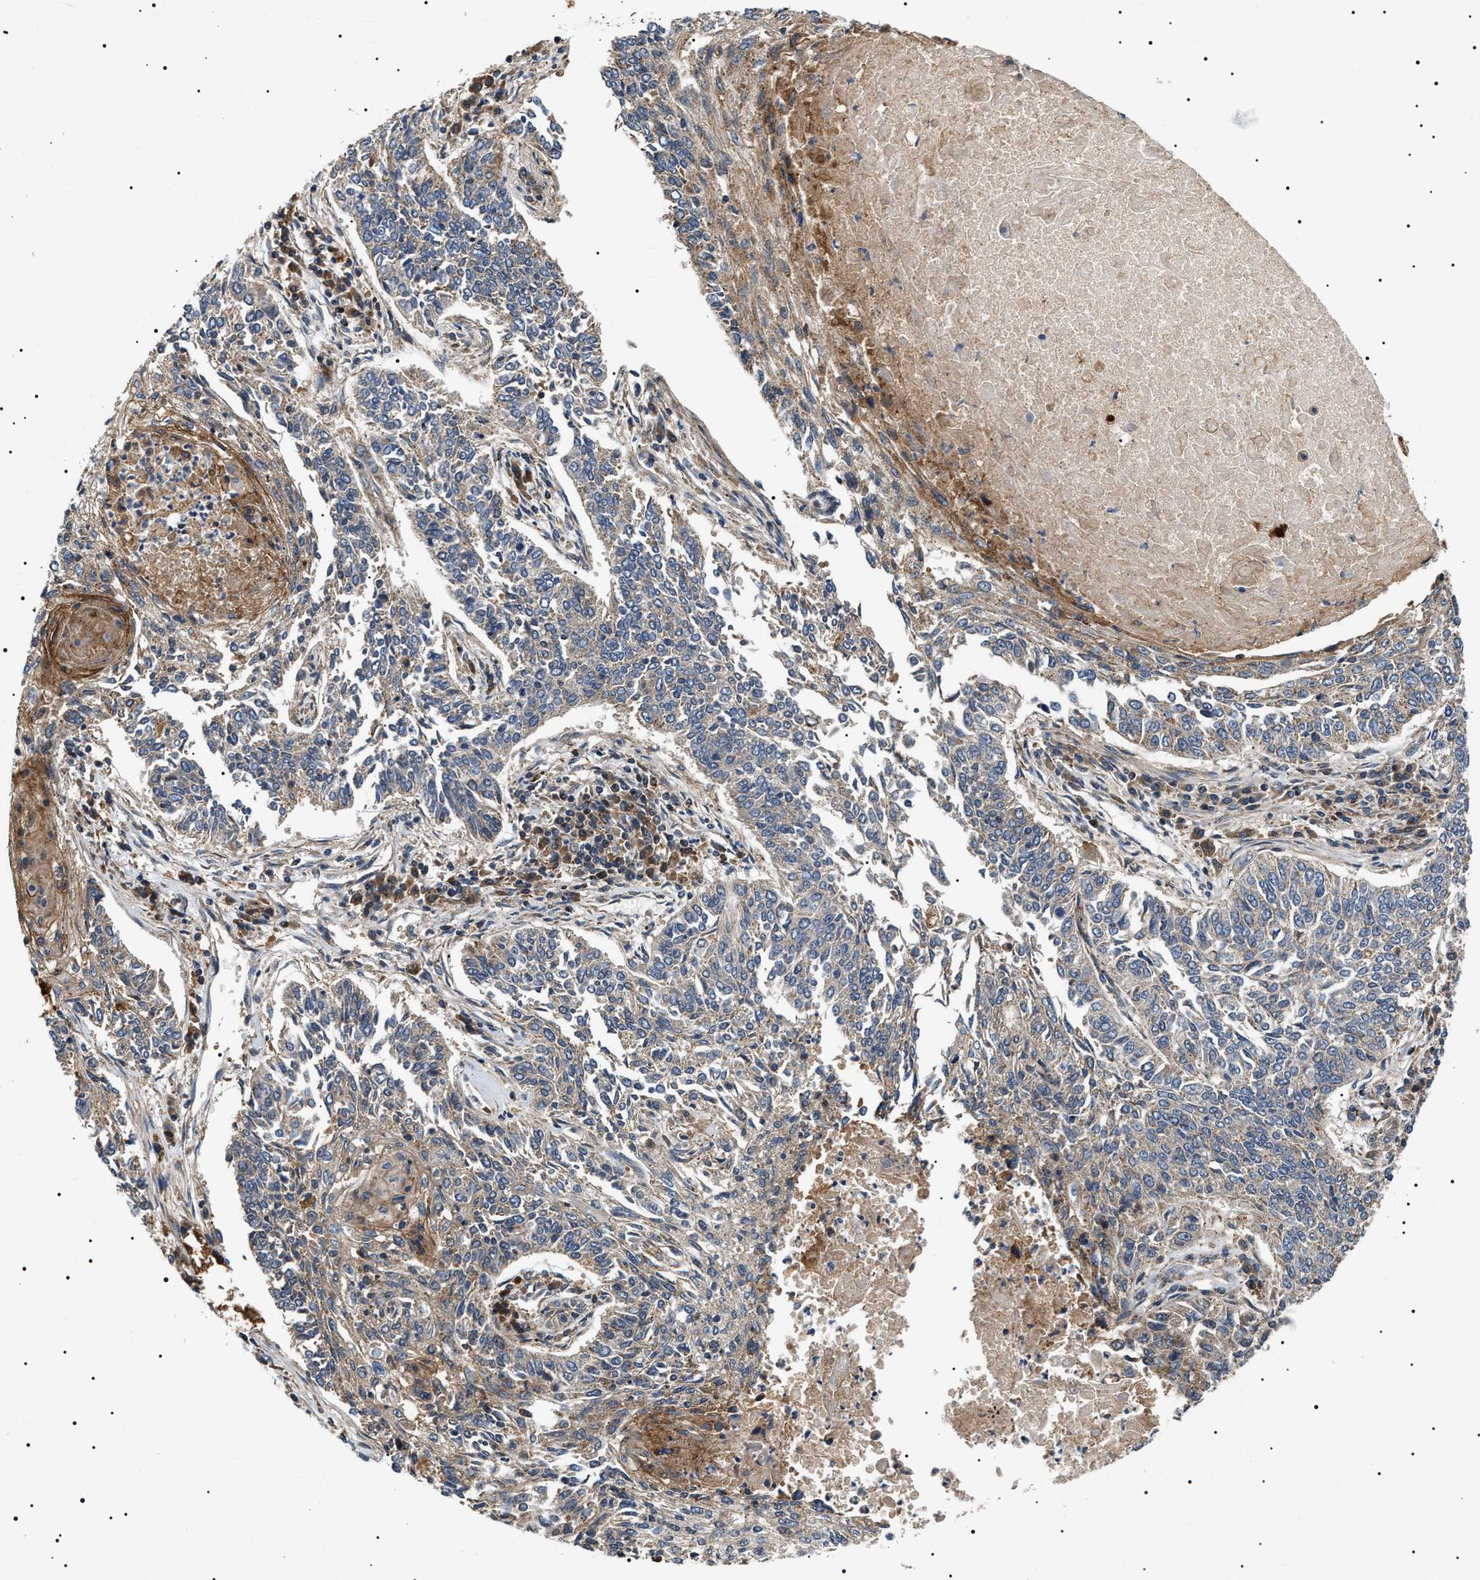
{"staining": {"intensity": "weak", "quantity": "<25%", "location": "cytoplasmic/membranous"}, "tissue": "lung cancer", "cell_type": "Tumor cells", "image_type": "cancer", "snomed": [{"axis": "morphology", "description": "Normal tissue, NOS"}, {"axis": "morphology", "description": "Squamous cell carcinoma, NOS"}, {"axis": "topography", "description": "Cartilage tissue"}, {"axis": "topography", "description": "Bronchus"}, {"axis": "topography", "description": "Lung"}], "caption": "This is an immunohistochemistry micrograph of lung cancer. There is no expression in tumor cells.", "gene": "OXSM", "patient": {"sex": "female", "age": 49}}